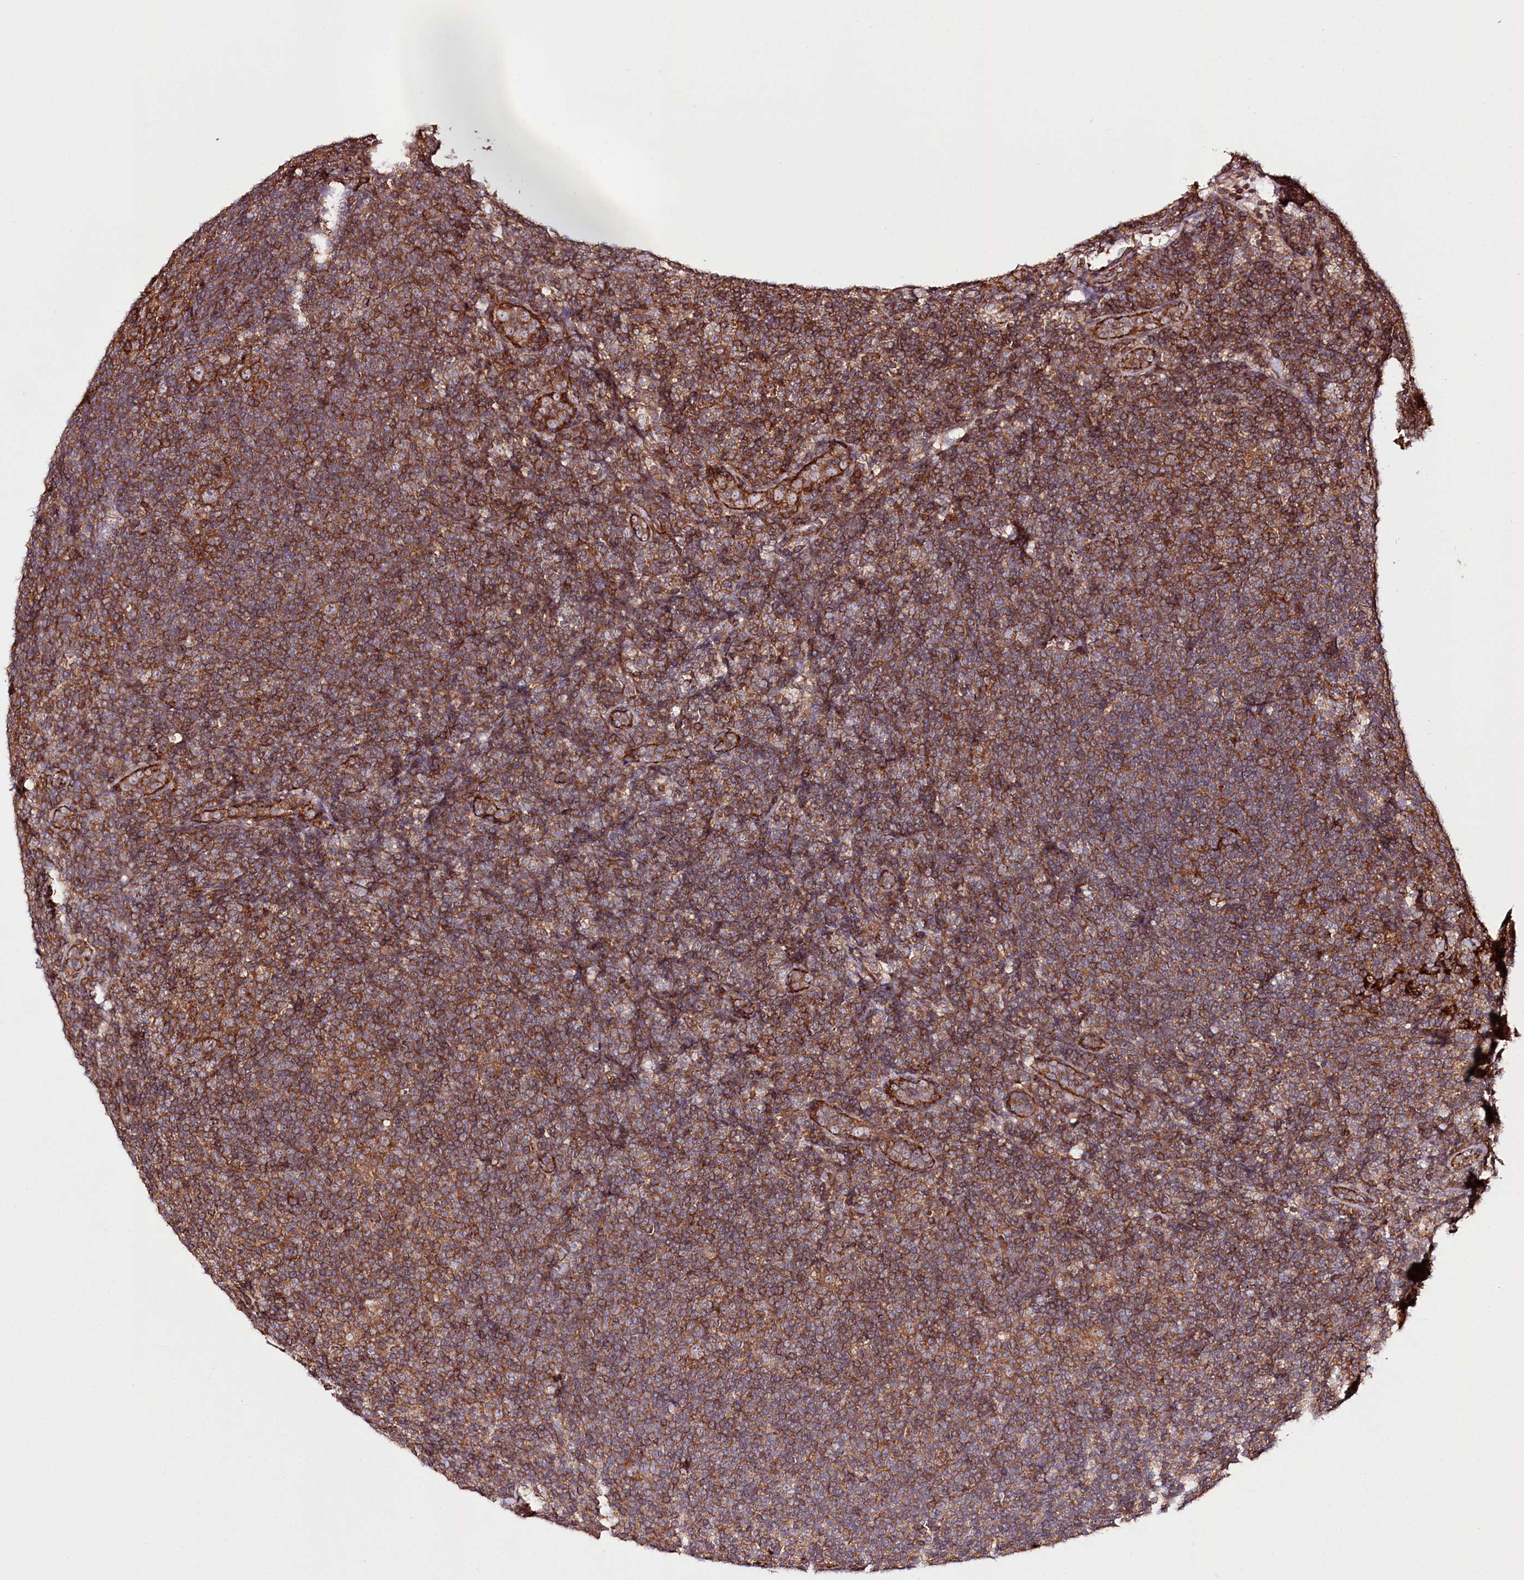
{"staining": {"intensity": "moderate", "quantity": ">75%", "location": "cytoplasmic/membranous"}, "tissue": "lymphoma", "cell_type": "Tumor cells", "image_type": "cancer", "snomed": [{"axis": "morphology", "description": "Hodgkin's disease, NOS"}, {"axis": "topography", "description": "Lymph node"}], "caption": "The micrograph shows staining of lymphoma, revealing moderate cytoplasmic/membranous protein positivity (brown color) within tumor cells.", "gene": "DHX29", "patient": {"sex": "female", "age": 57}}